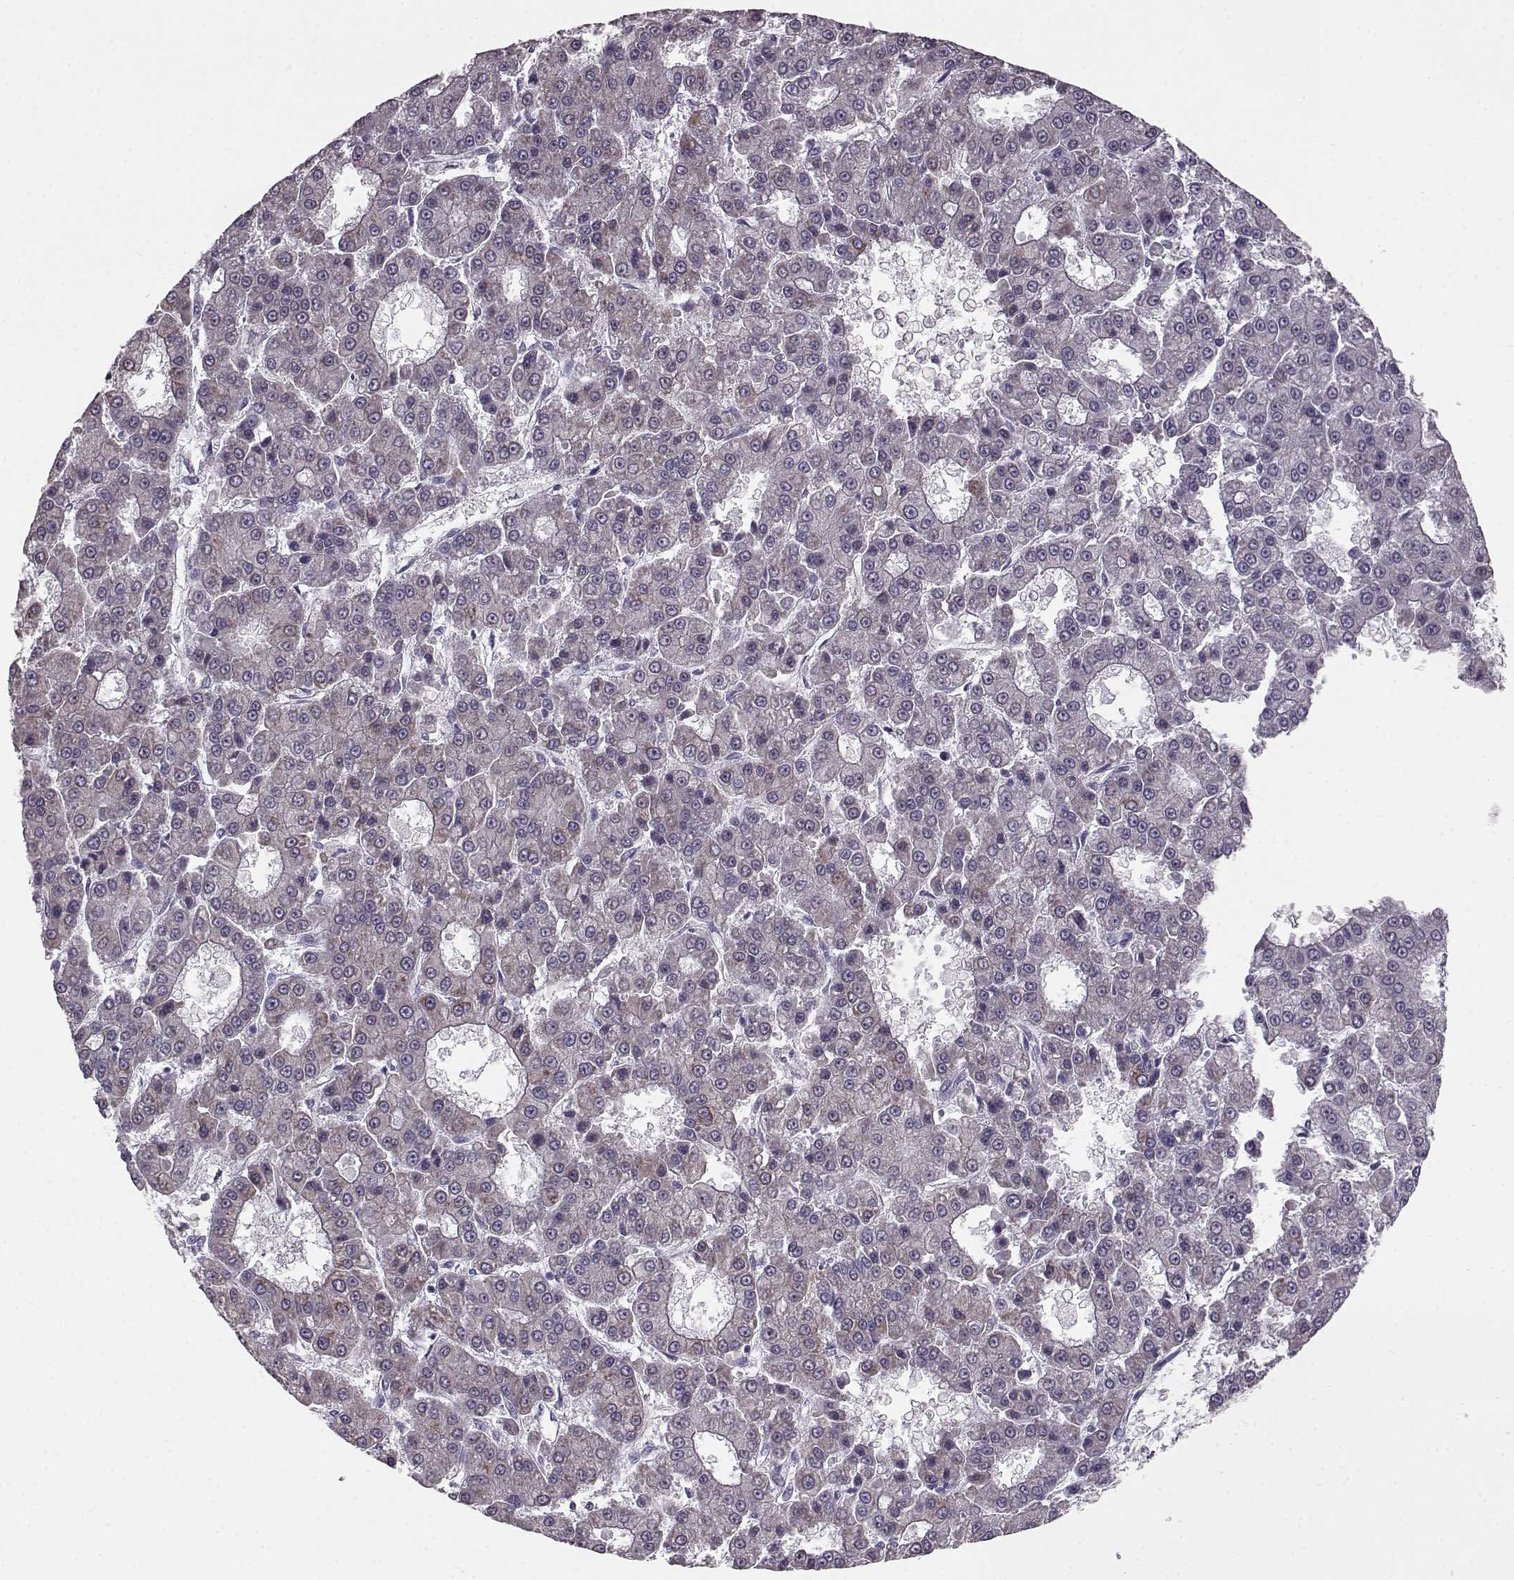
{"staining": {"intensity": "moderate", "quantity": "<25%", "location": "cytoplasmic/membranous"}, "tissue": "liver cancer", "cell_type": "Tumor cells", "image_type": "cancer", "snomed": [{"axis": "morphology", "description": "Carcinoma, Hepatocellular, NOS"}, {"axis": "topography", "description": "Liver"}], "caption": "Immunohistochemistry image of neoplastic tissue: liver hepatocellular carcinoma stained using IHC shows low levels of moderate protein expression localized specifically in the cytoplasmic/membranous of tumor cells, appearing as a cytoplasmic/membranous brown color.", "gene": "ELOVL5", "patient": {"sex": "male", "age": 70}}